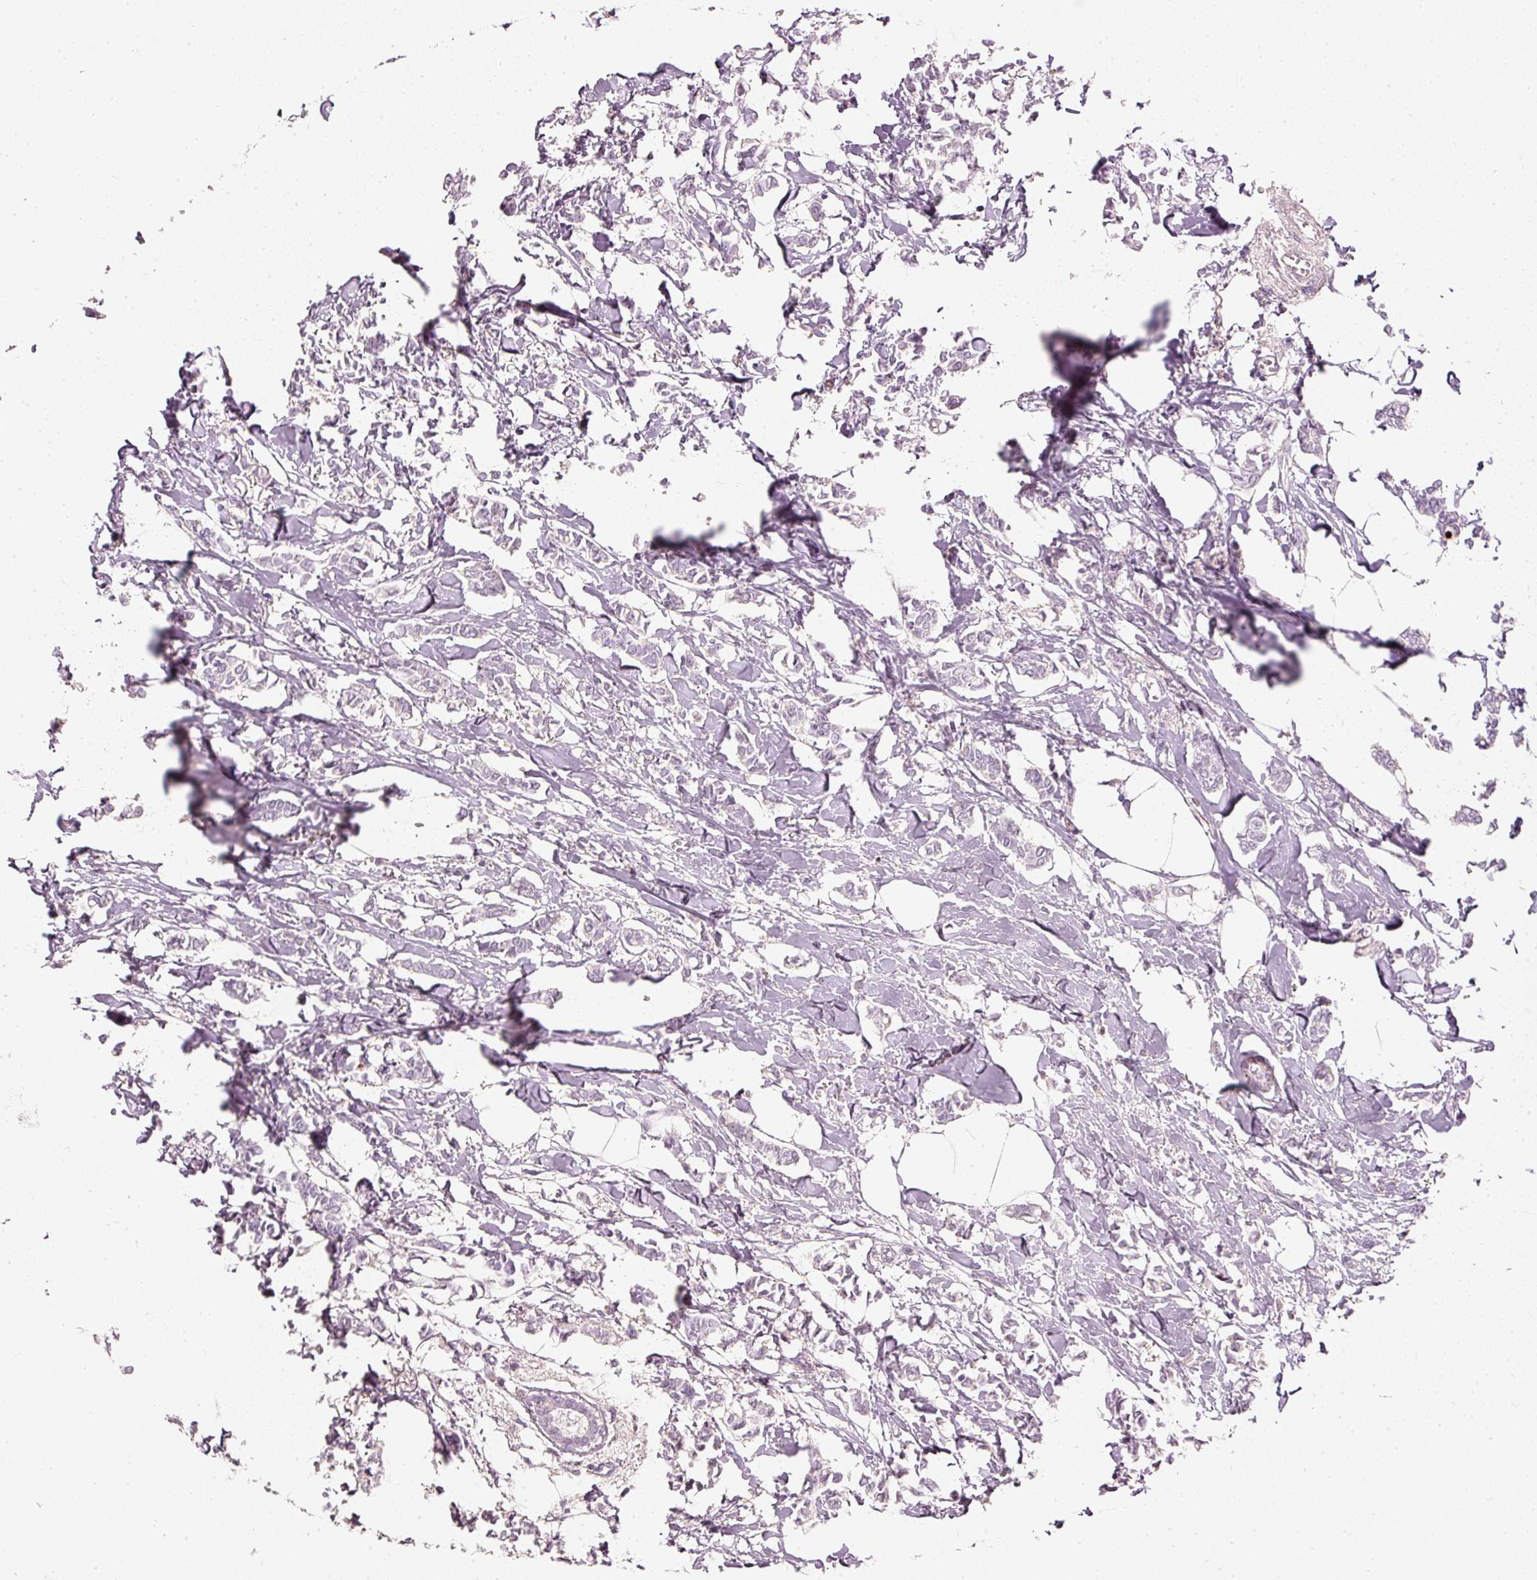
{"staining": {"intensity": "negative", "quantity": "none", "location": "none"}, "tissue": "breast cancer", "cell_type": "Tumor cells", "image_type": "cancer", "snomed": [{"axis": "morphology", "description": "Duct carcinoma"}, {"axis": "topography", "description": "Breast"}], "caption": "High power microscopy micrograph of an immunohistochemistry histopathology image of breast cancer, revealing no significant positivity in tumor cells.", "gene": "LECT2", "patient": {"sex": "female", "age": 41}}